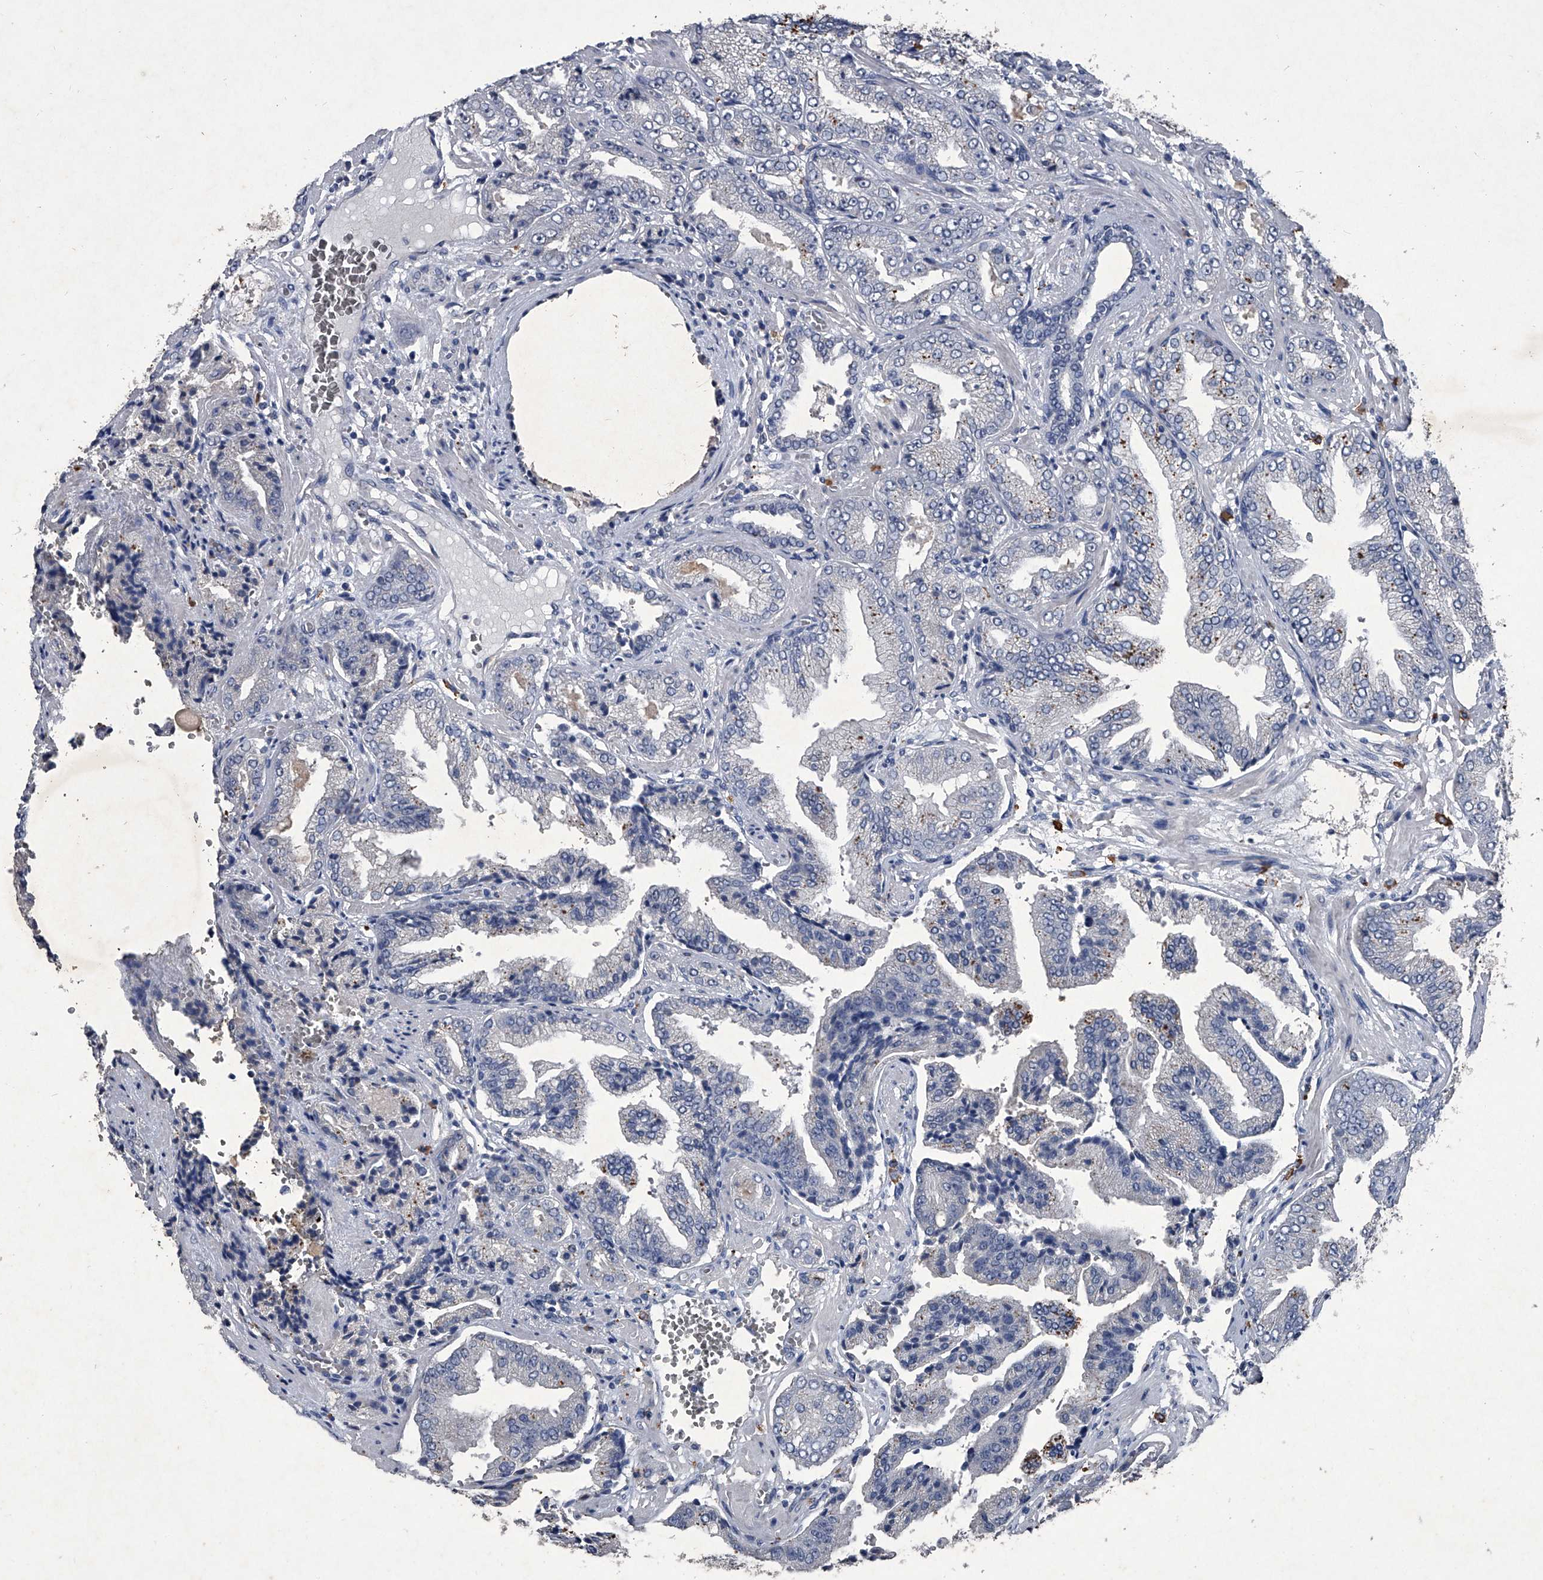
{"staining": {"intensity": "negative", "quantity": "none", "location": "none"}, "tissue": "prostate cancer", "cell_type": "Tumor cells", "image_type": "cancer", "snomed": [{"axis": "morphology", "description": "Adenocarcinoma, High grade"}, {"axis": "topography", "description": "Prostate"}], "caption": "IHC photomicrograph of neoplastic tissue: prostate cancer stained with DAB shows no significant protein staining in tumor cells. (DAB immunohistochemistry, high magnification).", "gene": "MAPKAP1", "patient": {"sex": "male", "age": 71}}